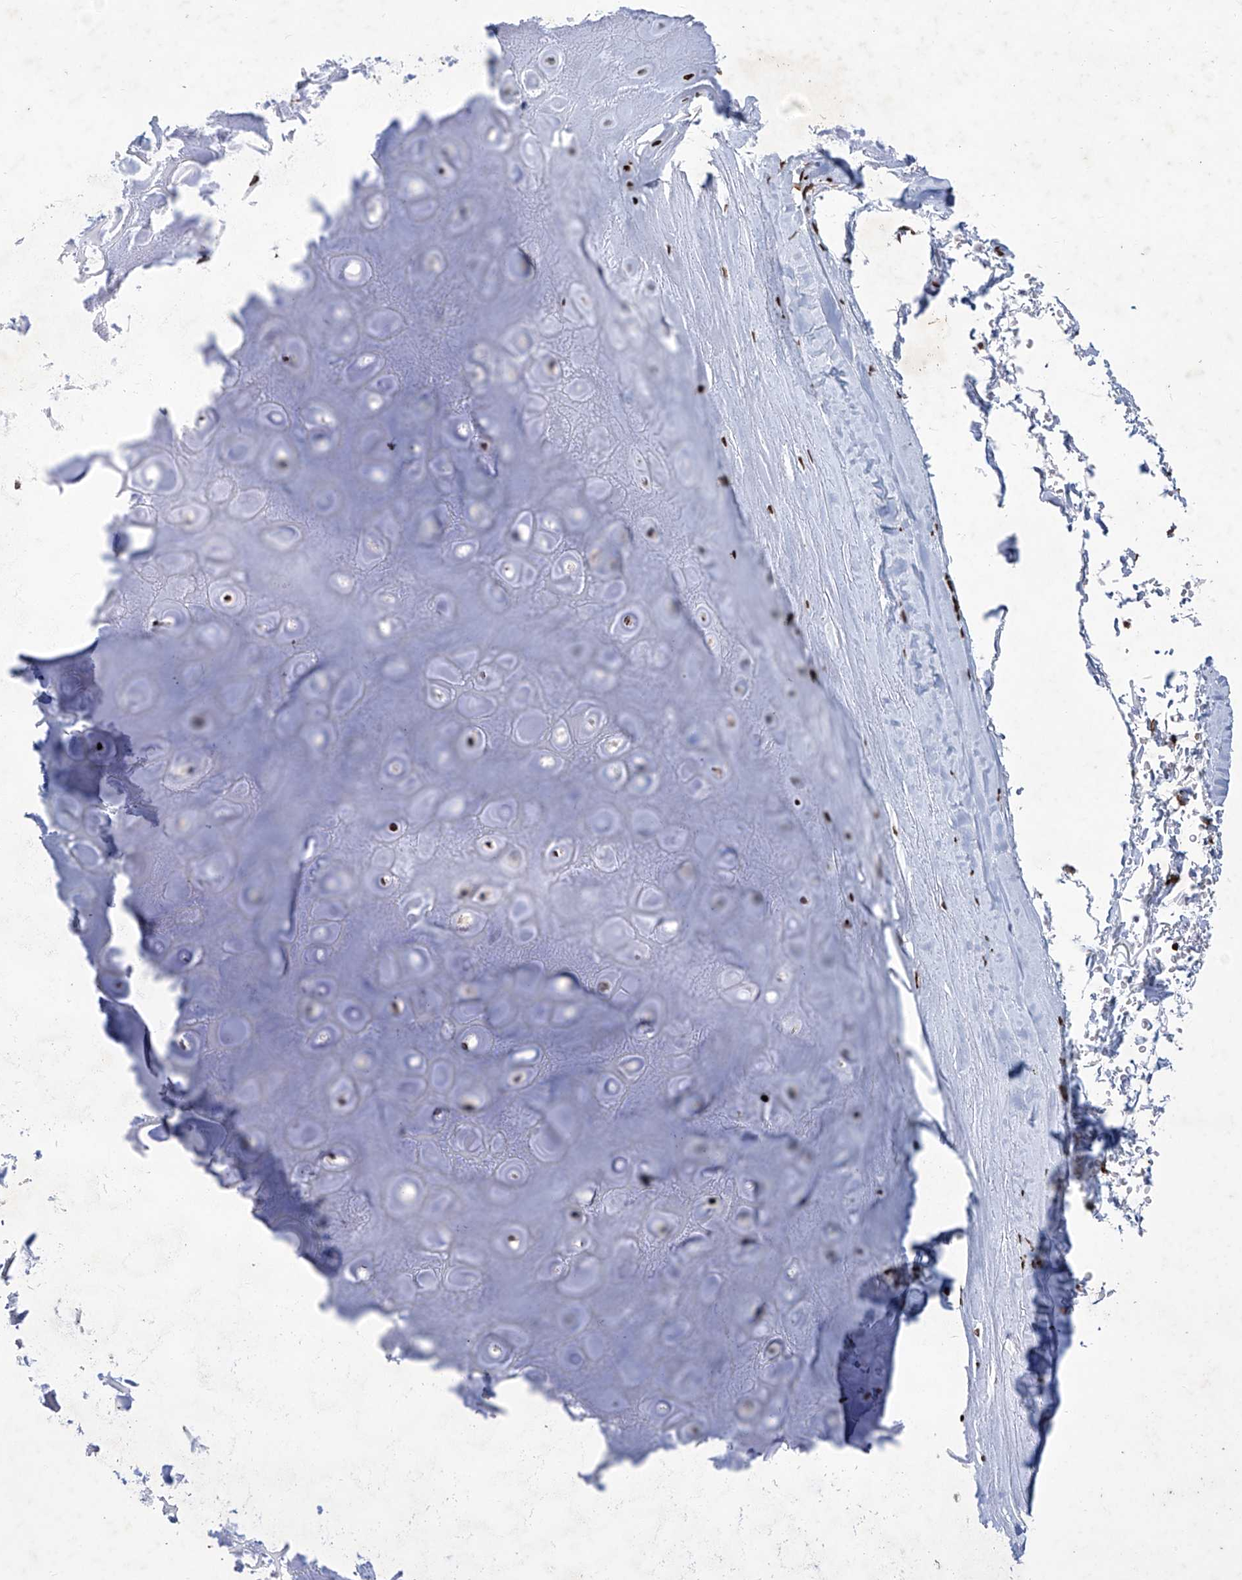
{"staining": {"intensity": "strong", "quantity": ">75%", "location": "nuclear"}, "tissue": "adipose tissue", "cell_type": "Adipocytes", "image_type": "normal", "snomed": [{"axis": "morphology", "description": "Normal tissue, NOS"}, {"axis": "morphology", "description": "Basal cell carcinoma"}, {"axis": "topography", "description": "Skin"}], "caption": "A high amount of strong nuclear staining is identified in about >75% of adipocytes in unremarkable adipose tissue.", "gene": "HEY2", "patient": {"sex": "female", "age": 89}}